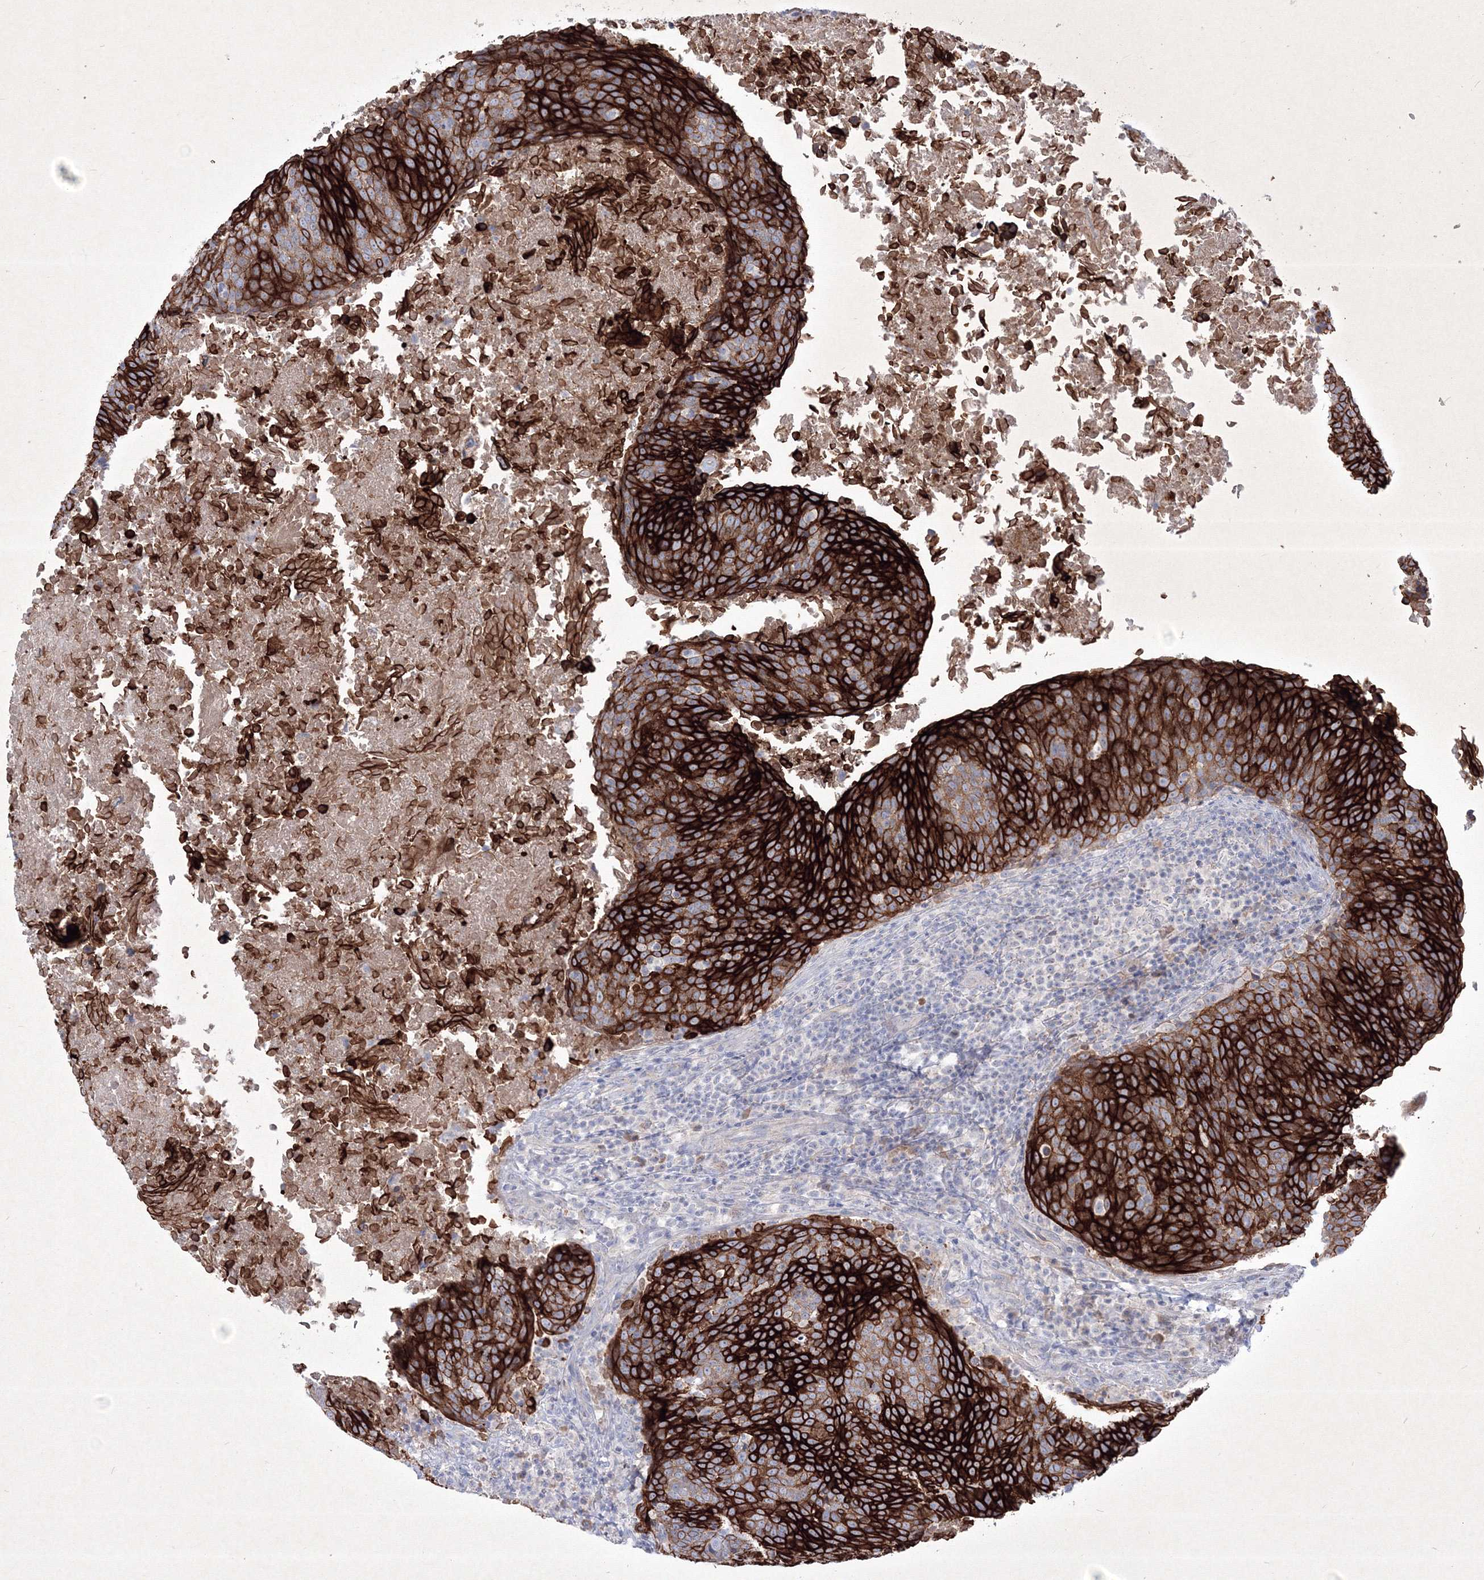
{"staining": {"intensity": "strong", "quantity": ">75%", "location": "cytoplasmic/membranous"}, "tissue": "head and neck cancer", "cell_type": "Tumor cells", "image_type": "cancer", "snomed": [{"axis": "morphology", "description": "Squamous cell carcinoma, NOS"}, {"axis": "morphology", "description": "Squamous cell carcinoma, metastatic, NOS"}, {"axis": "topography", "description": "Lymph node"}, {"axis": "topography", "description": "Head-Neck"}], "caption": "The image reveals immunohistochemical staining of head and neck squamous cell carcinoma. There is strong cytoplasmic/membranous expression is present in approximately >75% of tumor cells.", "gene": "TMEM139", "patient": {"sex": "male", "age": 62}}